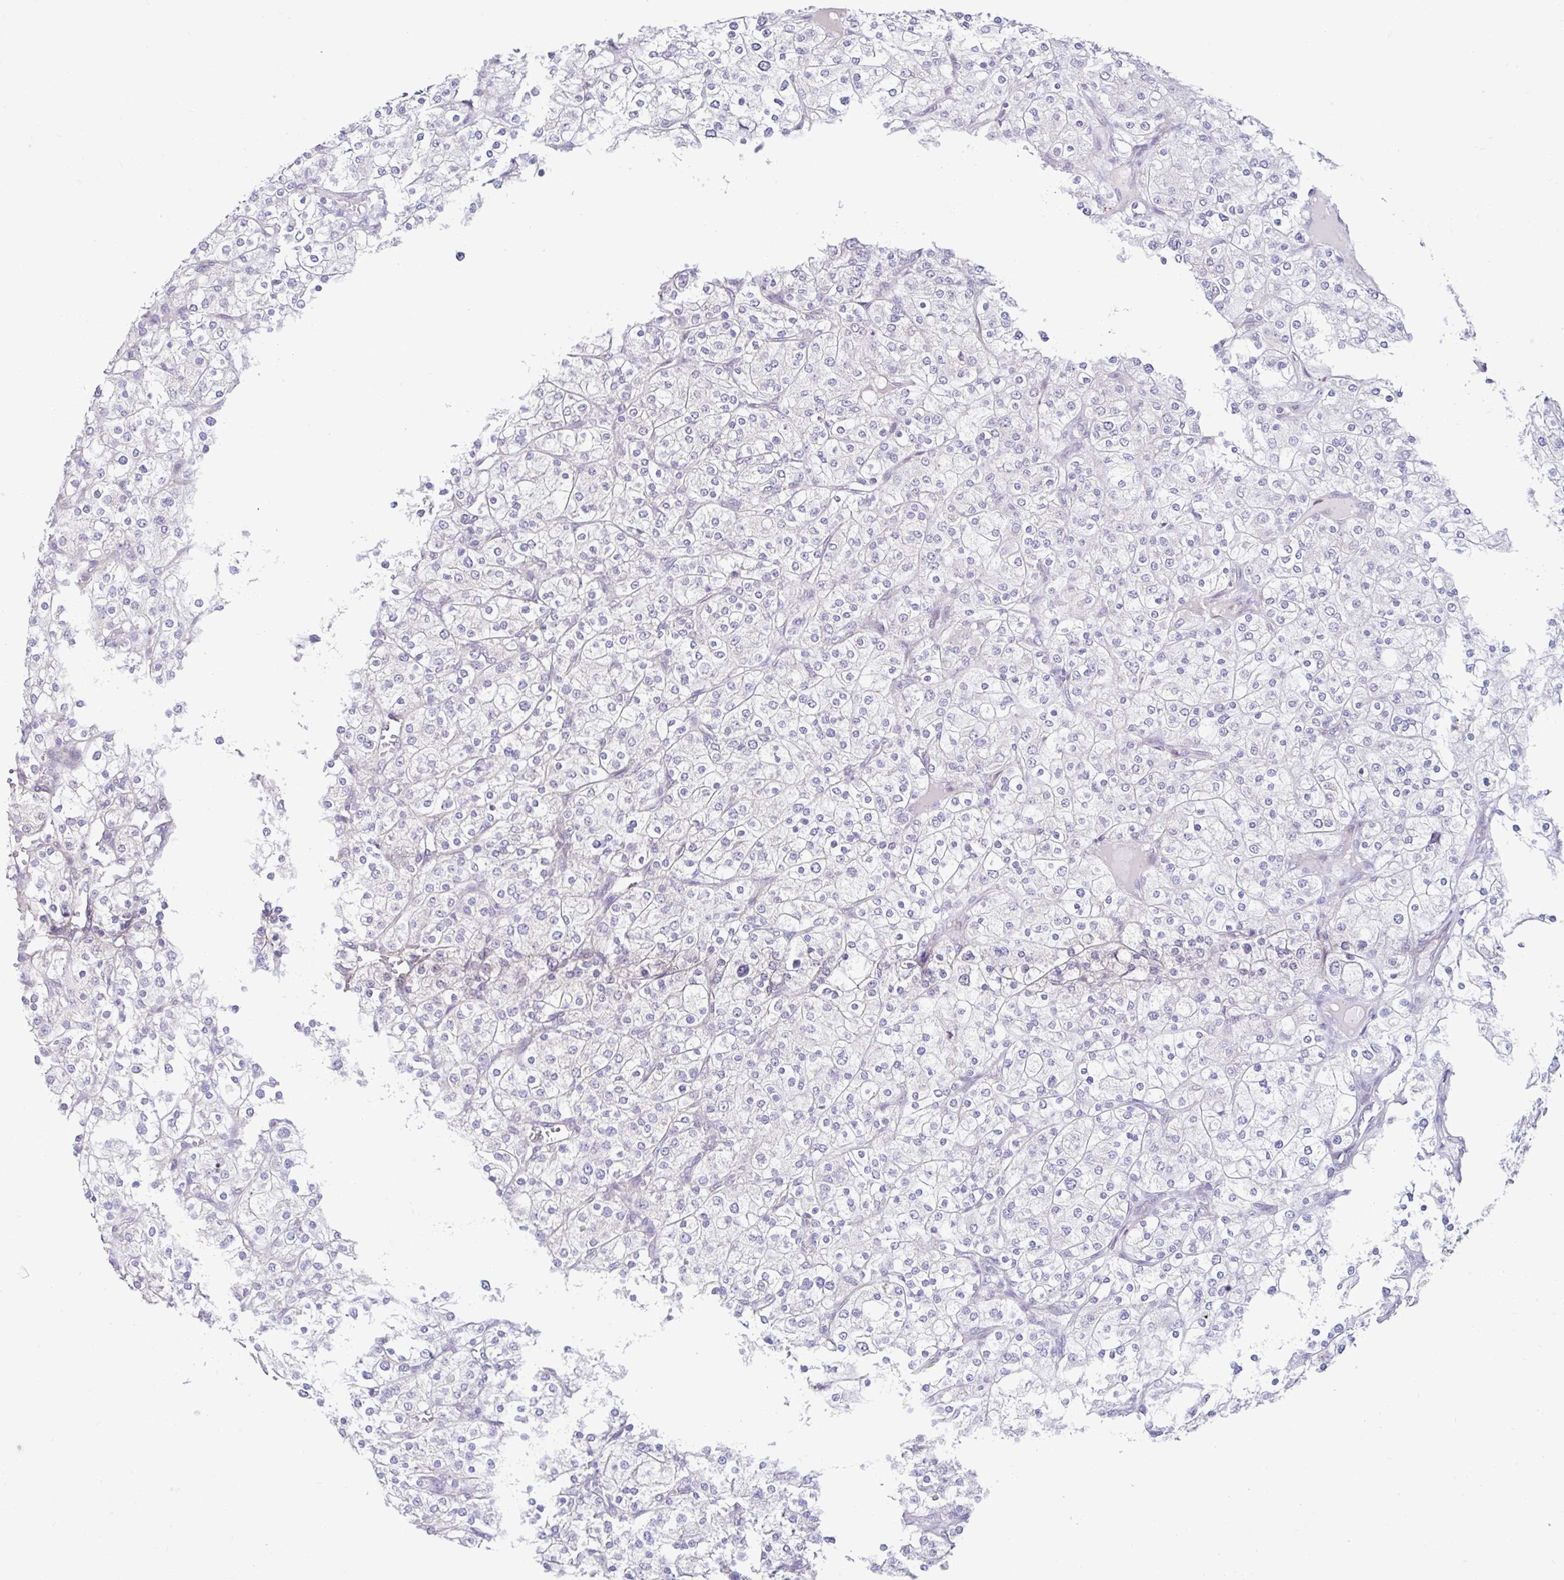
{"staining": {"intensity": "negative", "quantity": "none", "location": "none"}, "tissue": "renal cancer", "cell_type": "Tumor cells", "image_type": "cancer", "snomed": [{"axis": "morphology", "description": "Adenocarcinoma, NOS"}, {"axis": "topography", "description": "Kidney"}], "caption": "Immunohistochemical staining of human adenocarcinoma (renal) displays no significant expression in tumor cells.", "gene": "NT5C1B", "patient": {"sex": "male", "age": 80}}